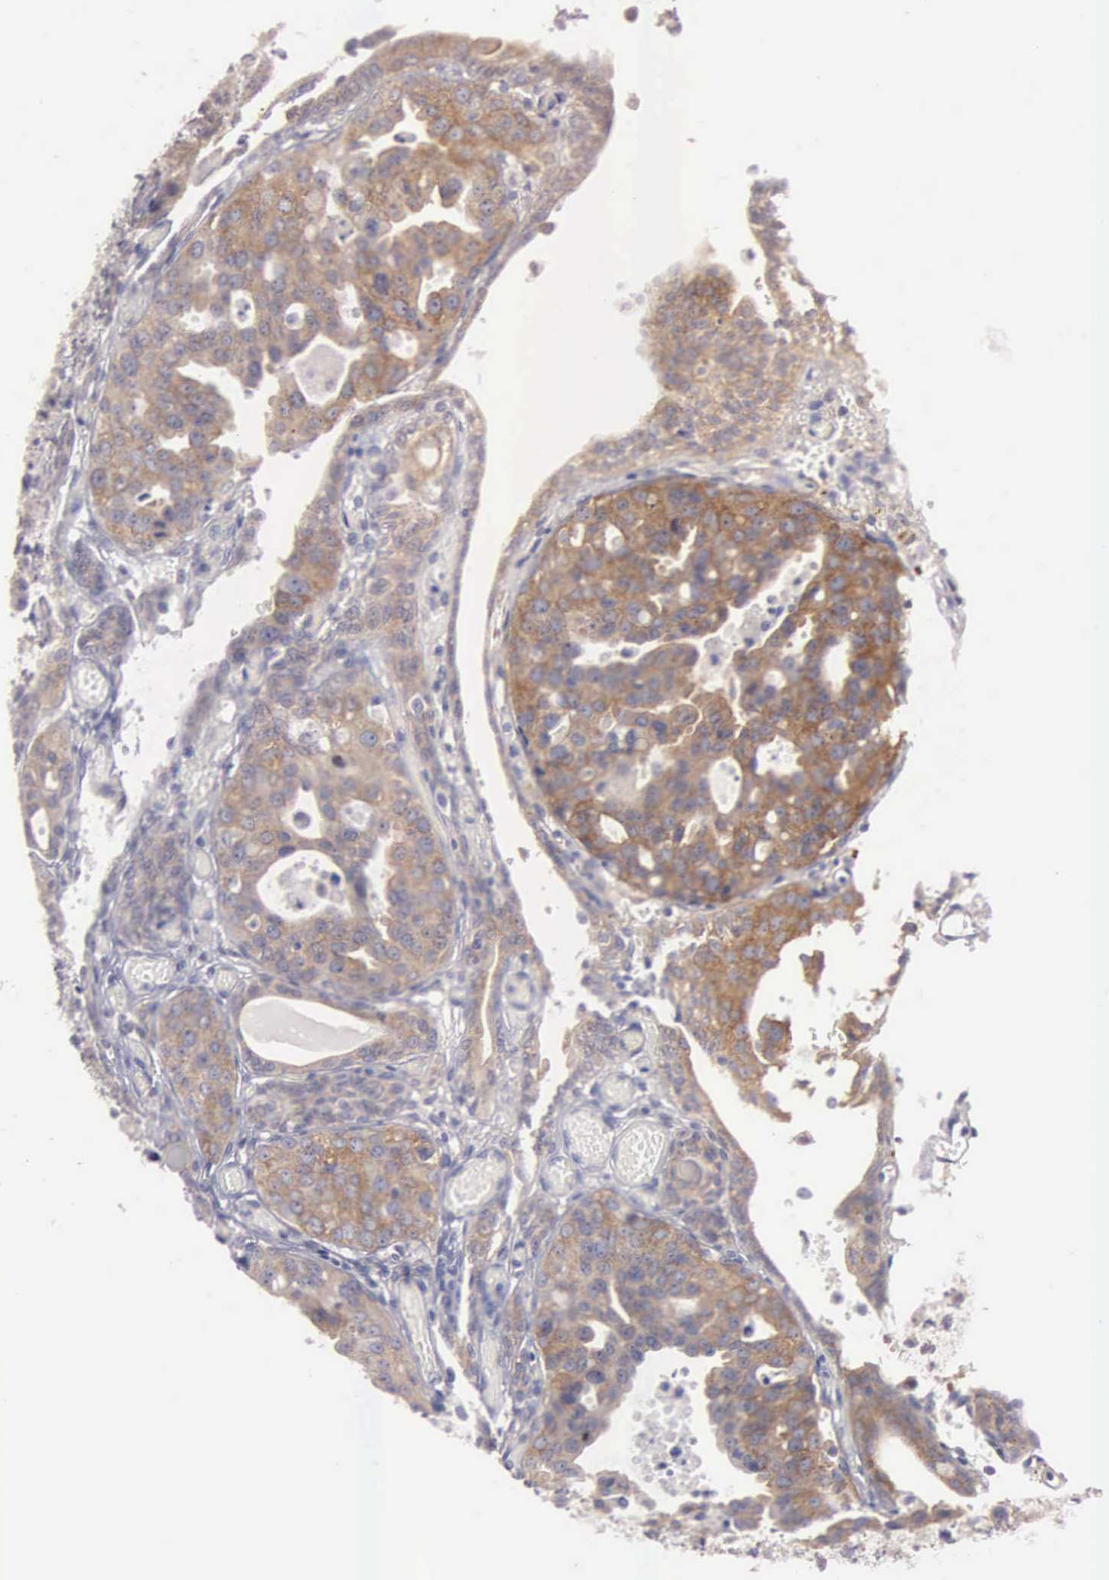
{"staining": {"intensity": "strong", "quantity": ">75%", "location": "cytoplasmic/membranous"}, "tissue": "urothelial cancer", "cell_type": "Tumor cells", "image_type": "cancer", "snomed": [{"axis": "morphology", "description": "Urothelial carcinoma, High grade"}, {"axis": "topography", "description": "Urinary bladder"}], "caption": "Human urothelial cancer stained with a protein marker reveals strong staining in tumor cells.", "gene": "CEP170B", "patient": {"sex": "male", "age": 78}}